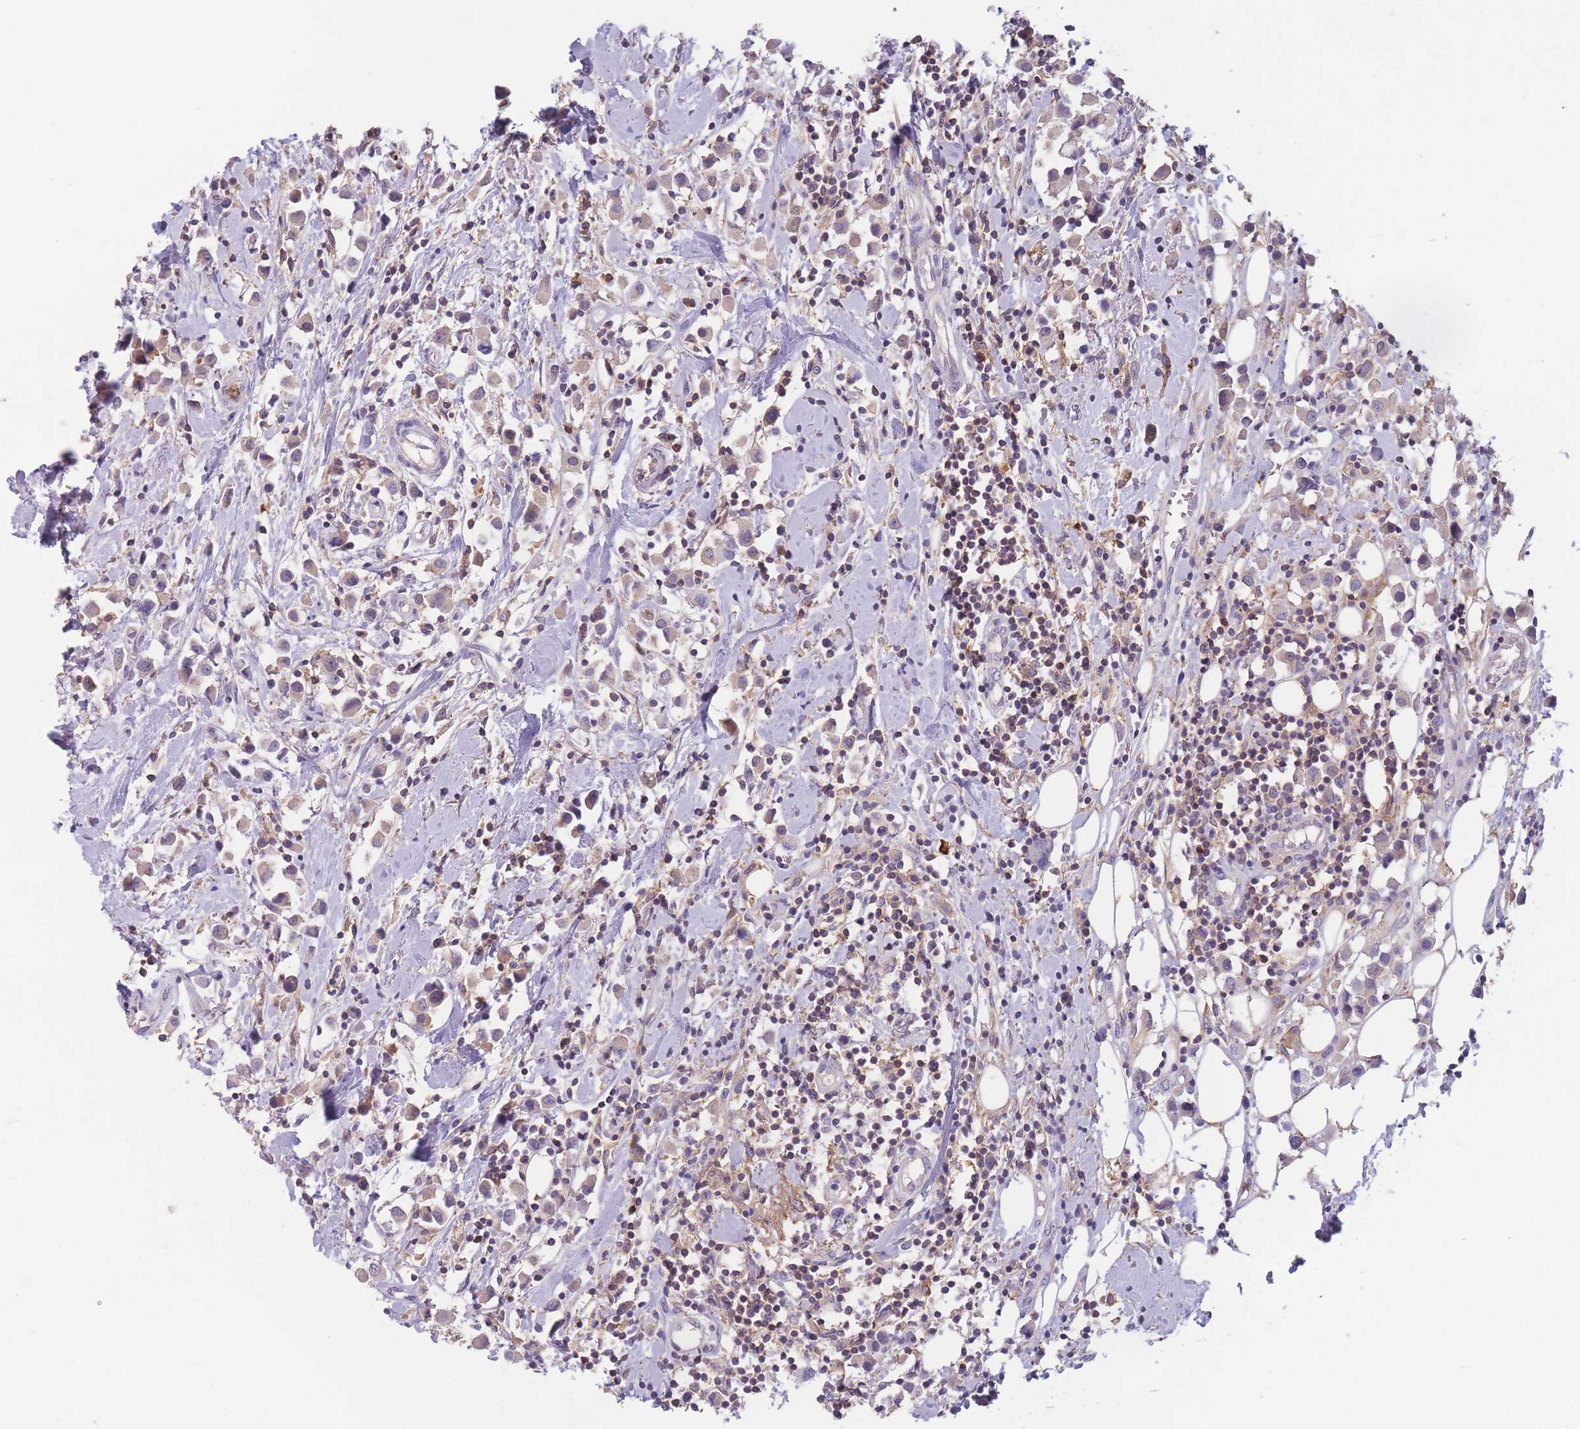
{"staining": {"intensity": "weak", "quantity": "25%-75%", "location": "cytoplasmic/membranous"}, "tissue": "breast cancer", "cell_type": "Tumor cells", "image_type": "cancer", "snomed": [{"axis": "morphology", "description": "Duct carcinoma"}, {"axis": "topography", "description": "Breast"}], "caption": "DAB immunohistochemical staining of breast infiltrating ductal carcinoma shows weak cytoplasmic/membranous protein expression in about 25%-75% of tumor cells. (IHC, brightfield microscopy, high magnification).", "gene": "ST3GAL4", "patient": {"sex": "female", "age": 61}}